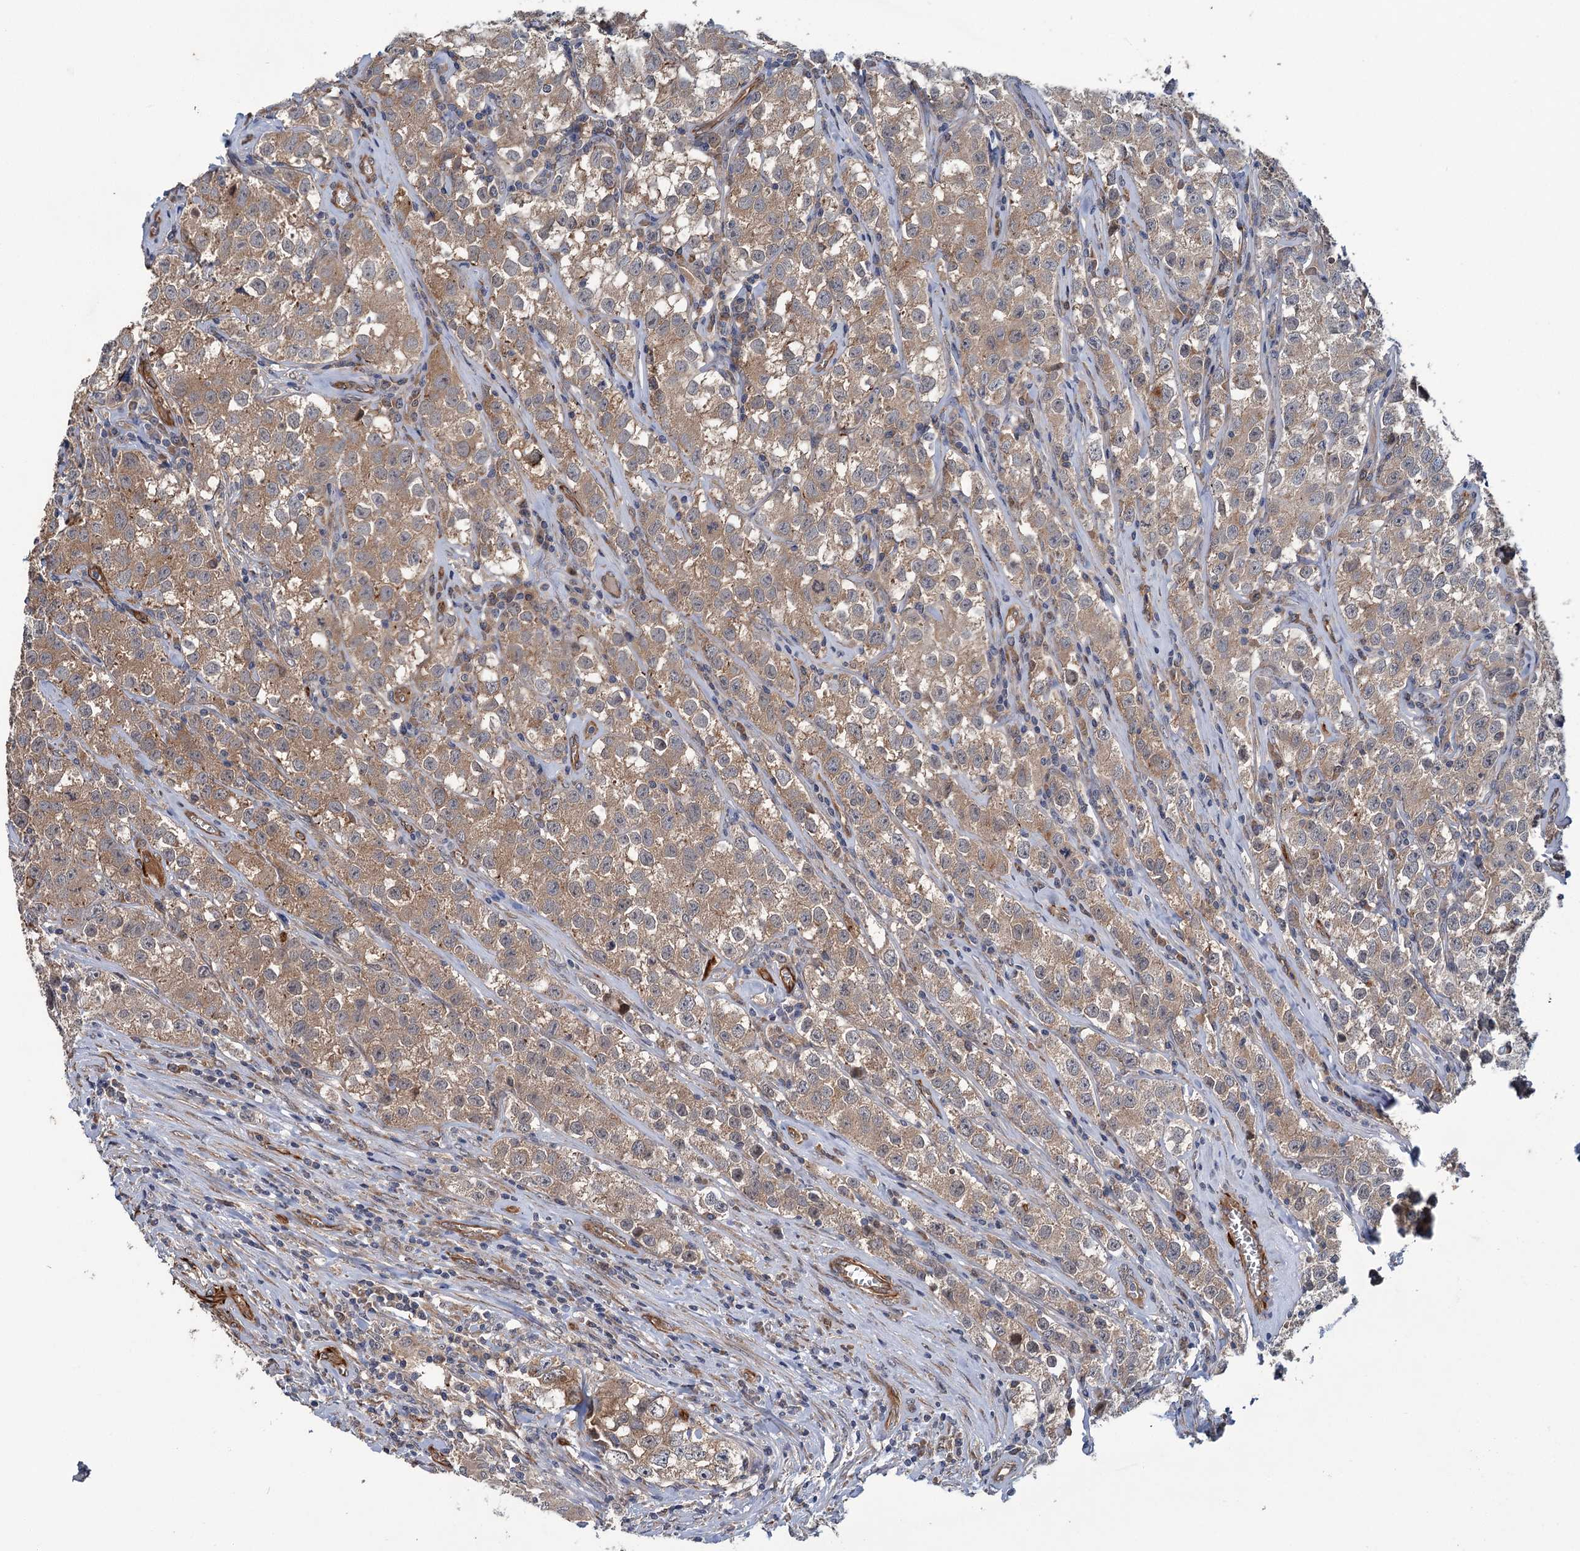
{"staining": {"intensity": "weak", "quantity": ">75%", "location": "cytoplasmic/membranous"}, "tissue": "testis cancer", "cell_type": "Tumor cells", "image_type": "cancer", "snomed": [{"axis": "morphology", "description": "Seminoma, NOS"}, {"axis": "morphology", "description": "Carcinoma, Embryonal, NOS"}, {"axis": "topography", "description": "Testis"}], "caption": "Testis cancer (seminoma) stained with immunohistochemistry exhibits weak cytoplasmic/membranous positivity in about >75% of tumor cells. (DAB (3,3'-diaminobenzidine) IHC, brown staining for protein, blue staining for nuclei).", "gene": "PKN2", "patient": {"sex": "male", "age": 43}}